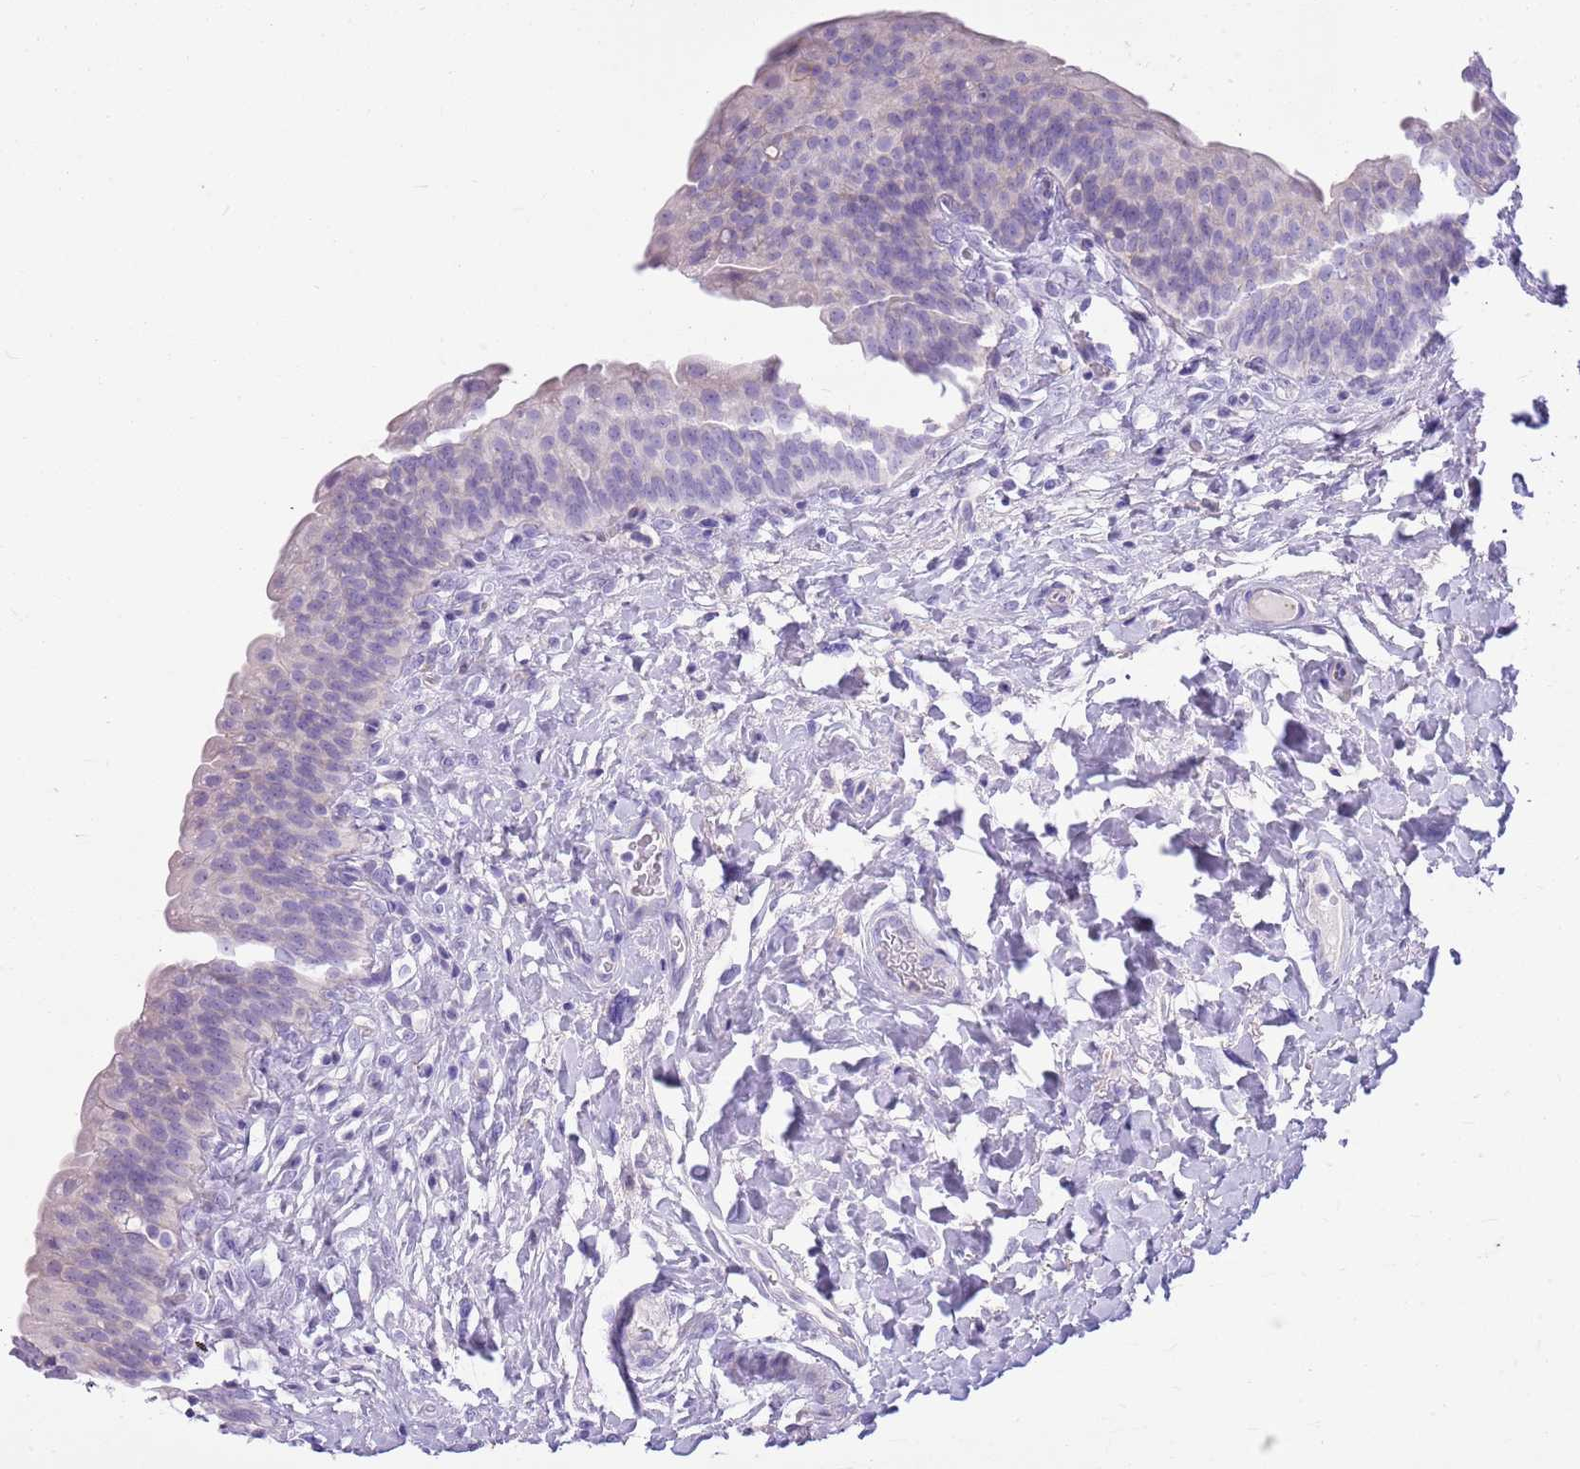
{"staining": {"intensity": "negative", "quantity": "none", "location": "none"}, "tissue": "urinary bladder", "cell_type": "Urothelial cells", "image_type": "normal", "snomed": [{"axis": "morphology", "description": "Normal tissue, NOS"}, {"axis": "topography", "description": "Urinary bladder"}], "caption": "Photomicrograph shows no significant protein staining in urothelial cells of unremarkable urinary bladder.", "gene": "CNPPD1", "patient": {"sex": "male", "age": 83}}